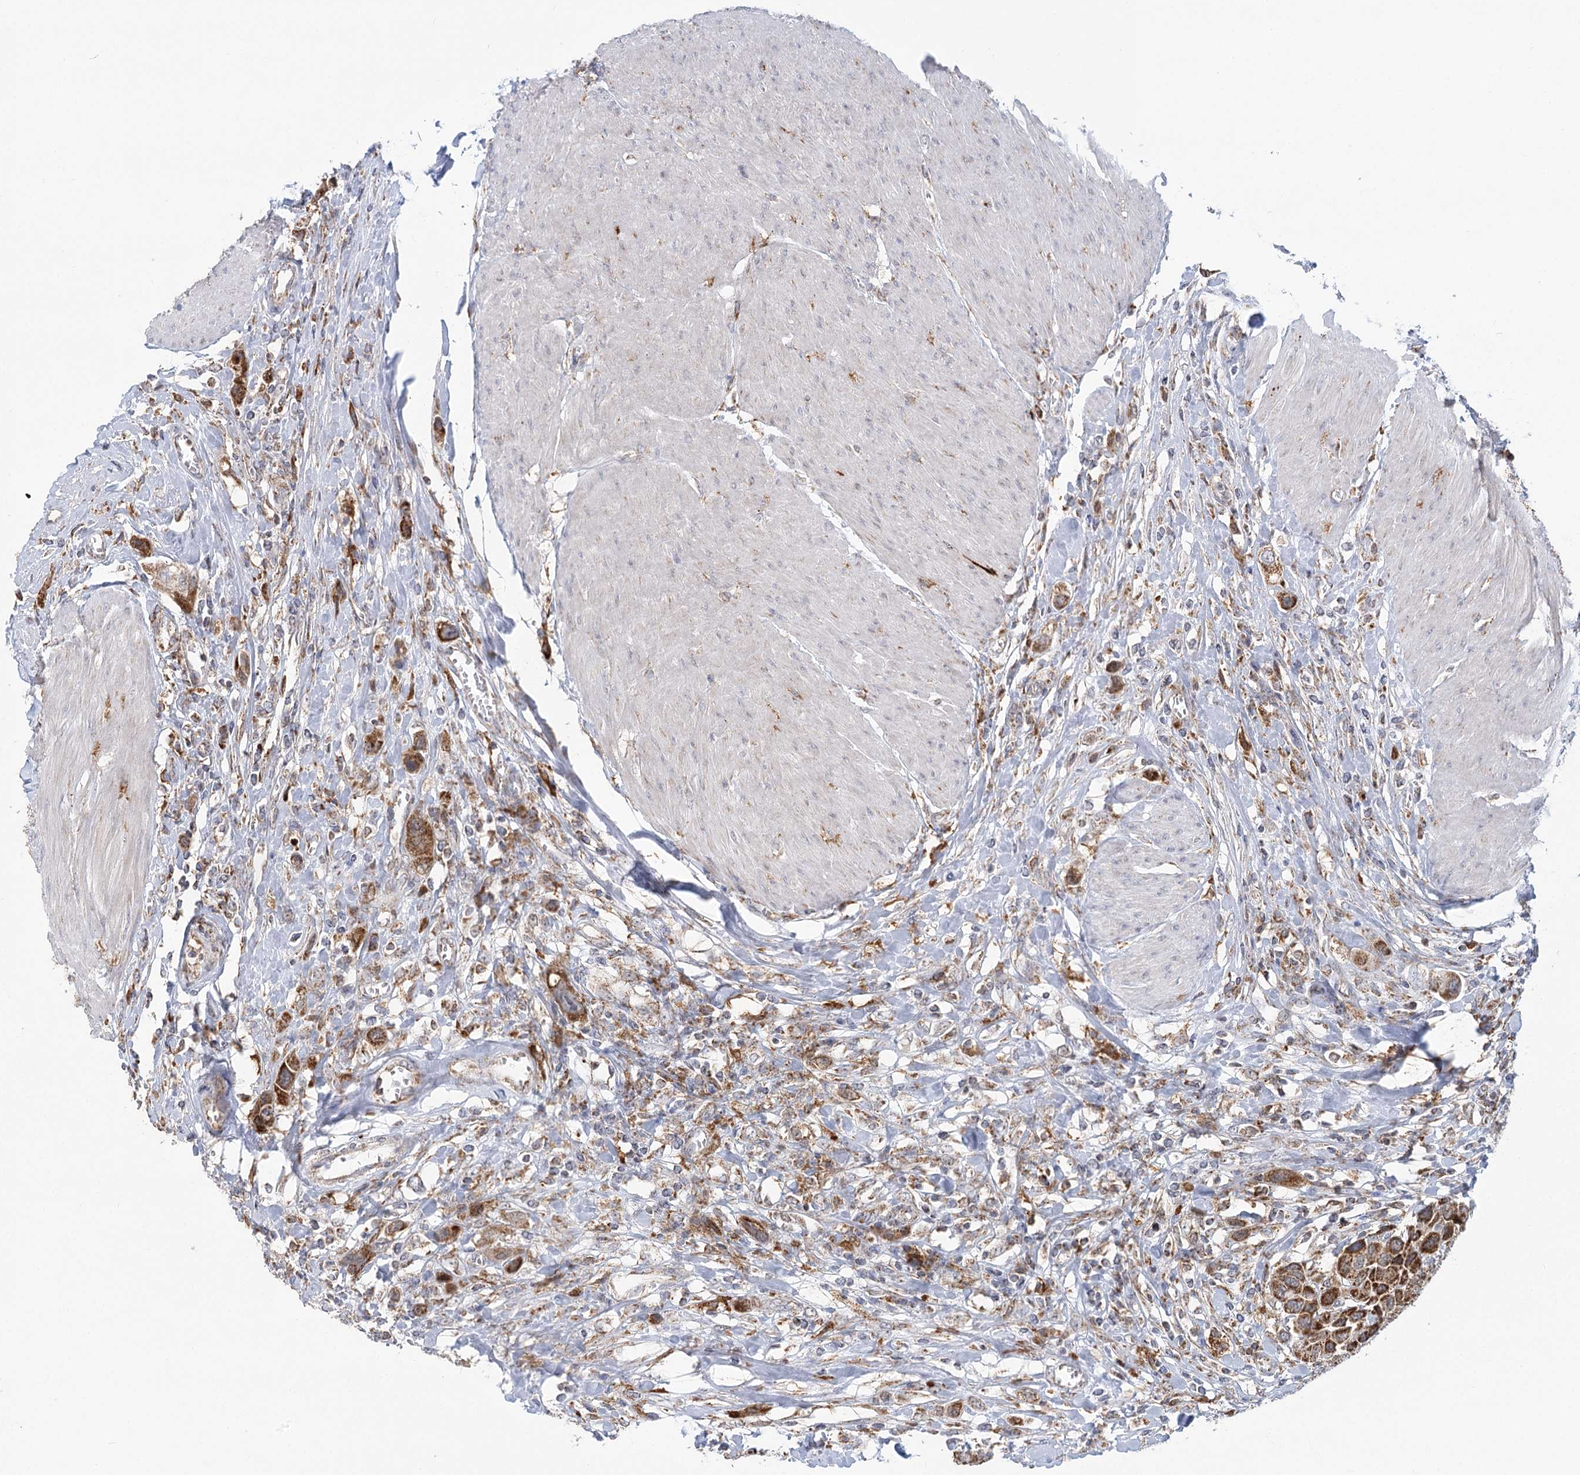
{"staining": {"intensity": "strong", "quantity": ">75%", "location": "cytoplasmic/membranous"}, "tissue": "urothelial cancer", "cell_type": "Tumor cells", "image_type": "cancer", "snomed": [{"axis": "morphology", "description": "Urothelial carcinoma, High grade"}, {"axis": "topography", "description": "Urinary bladder"}], "caption": "High-grade urothelial carcinoma tissue reveals strong cytoplasmic/membranous positivity in about >75% of tumor cells Immunohistochemistry stains the protein in brown and the nuclei are stained blue.", "gene": "TAS1R1", "patient": {"sex": "male", "age": 50}}